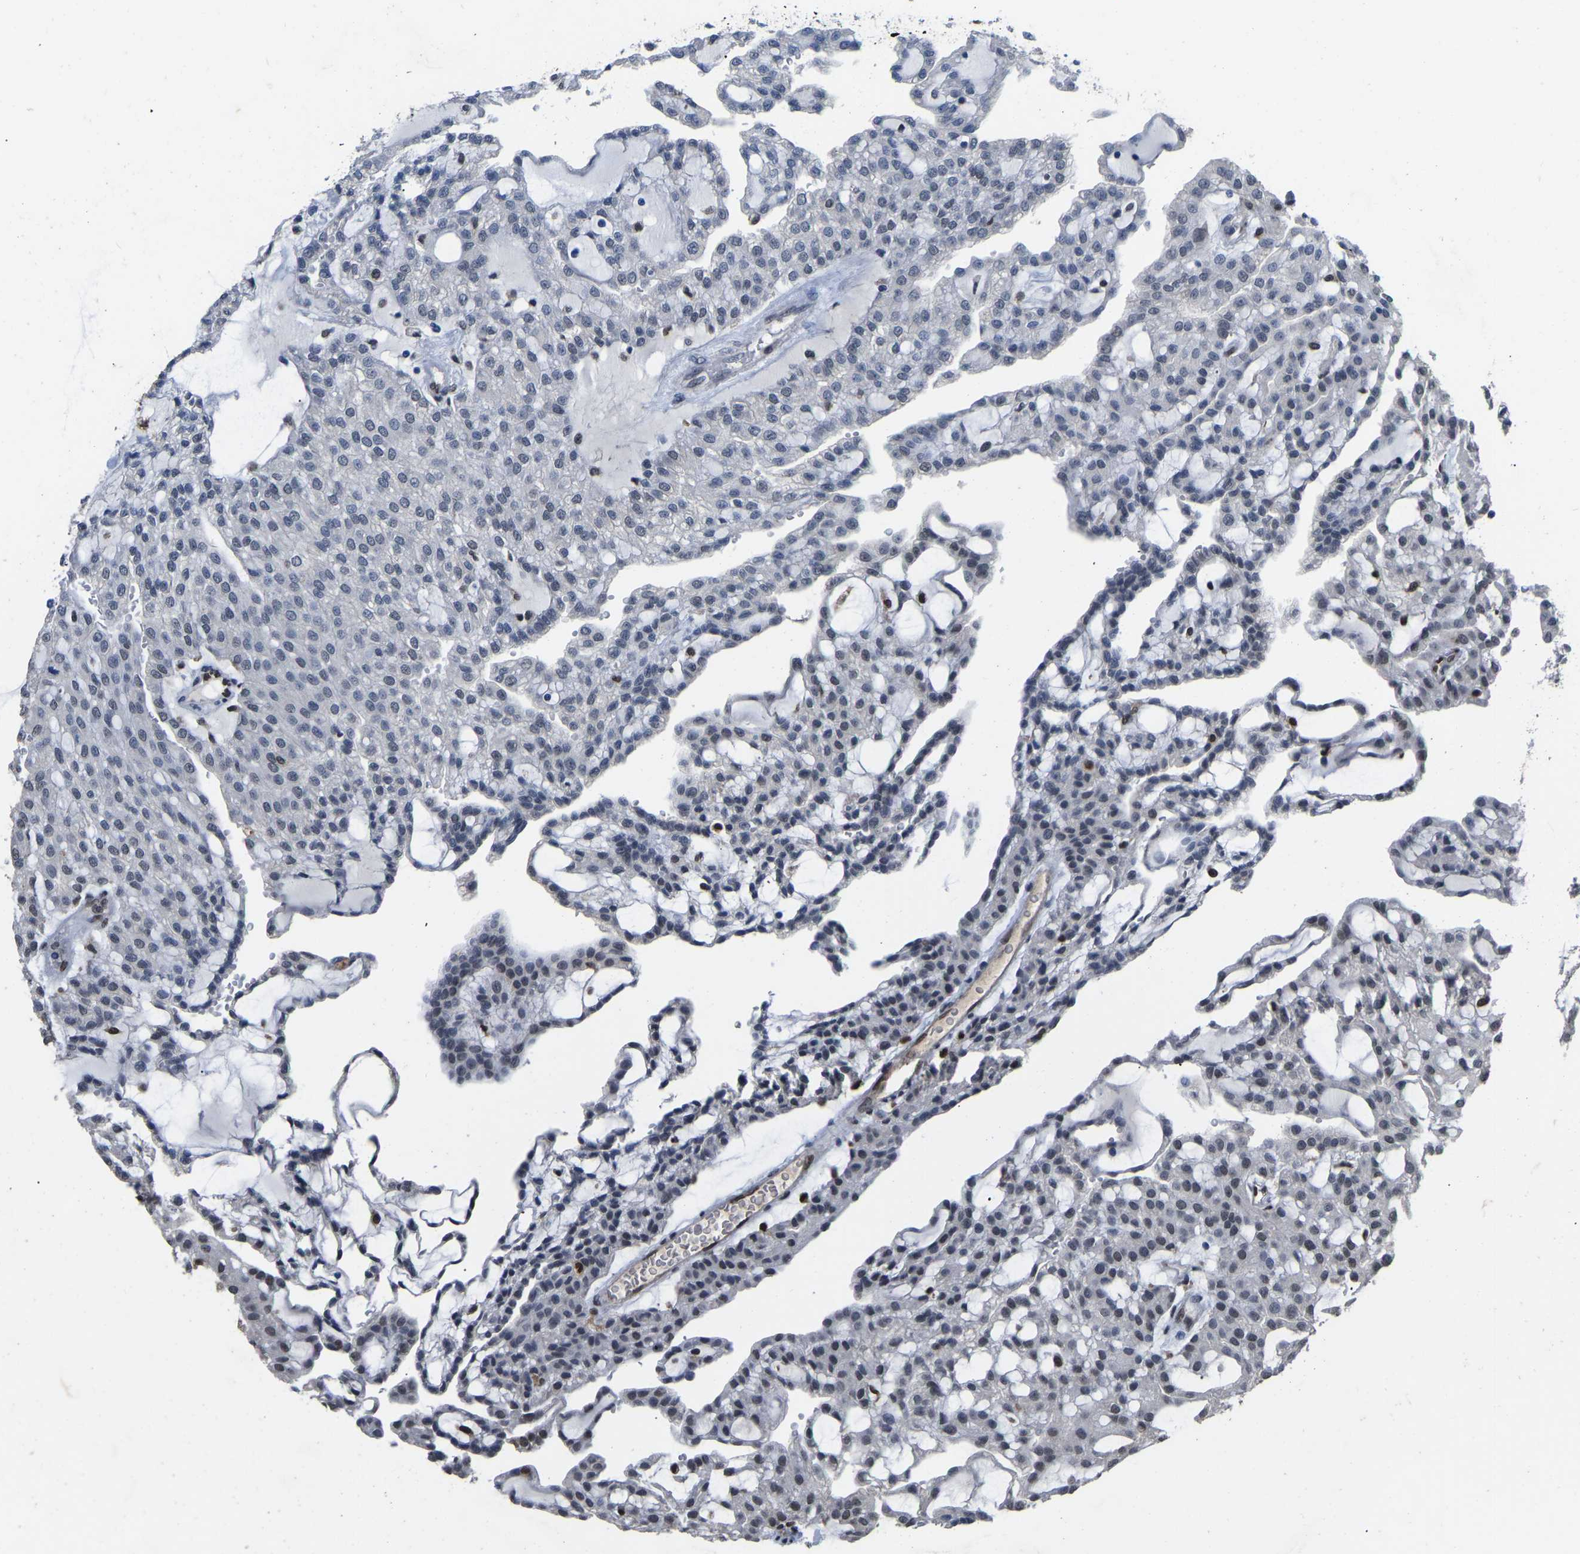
{"staining": {"intensity": "moderate", "quantity": "<25%", "location": "nuclear"}, "tissue": "renal cancer", "cell_type": "Tumor cells", "image_type": "cancer", "snomed": [{"axis": "morphology", "description": "Adenocarcinoma, NOS"}, {"axis": "topography", "description": "Kidney"}], "caption": "A low amount of moderate nuclear staining is seen in approximately <25% of tumor cells in renal cancer (adenocarcinoma) tissue.", "gene": "QKI", "patient": {"sex": "male", "age": 63}}